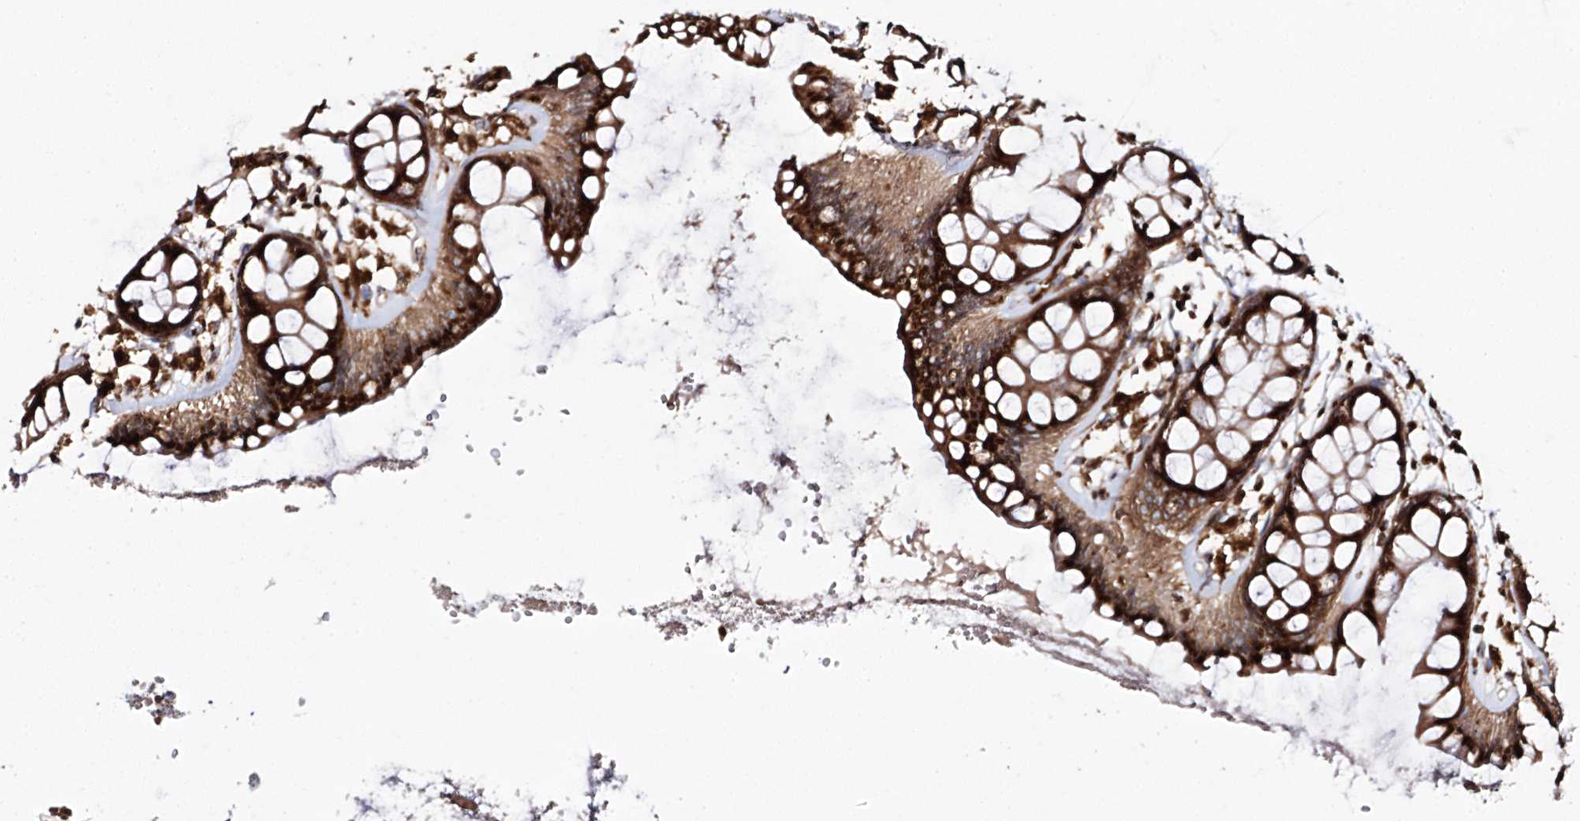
{"staining": {"intensity": "strong", "quantity": ">75%", "location": "cytoplasmic/membranous"}, "tissue": "rectum", "cell_type": "Glandular cells", "image_type": "normal", "snomed": [{"axis": "morphology", "description": "Normal tissue, NOS"}, {"axis": "topography", "description": "Rectum"}], "caption": "A histopathology image of human rectum stained for a protein exhibits strong cytoplasmic/membranous brown staining in glandular cells. (Stains: DAB in brown, nuclei in blue, Microscopy: brightfield microscopy at high magnification).", "gene": "ARCN1", "patient": {"sex": "female", "age": 66}}